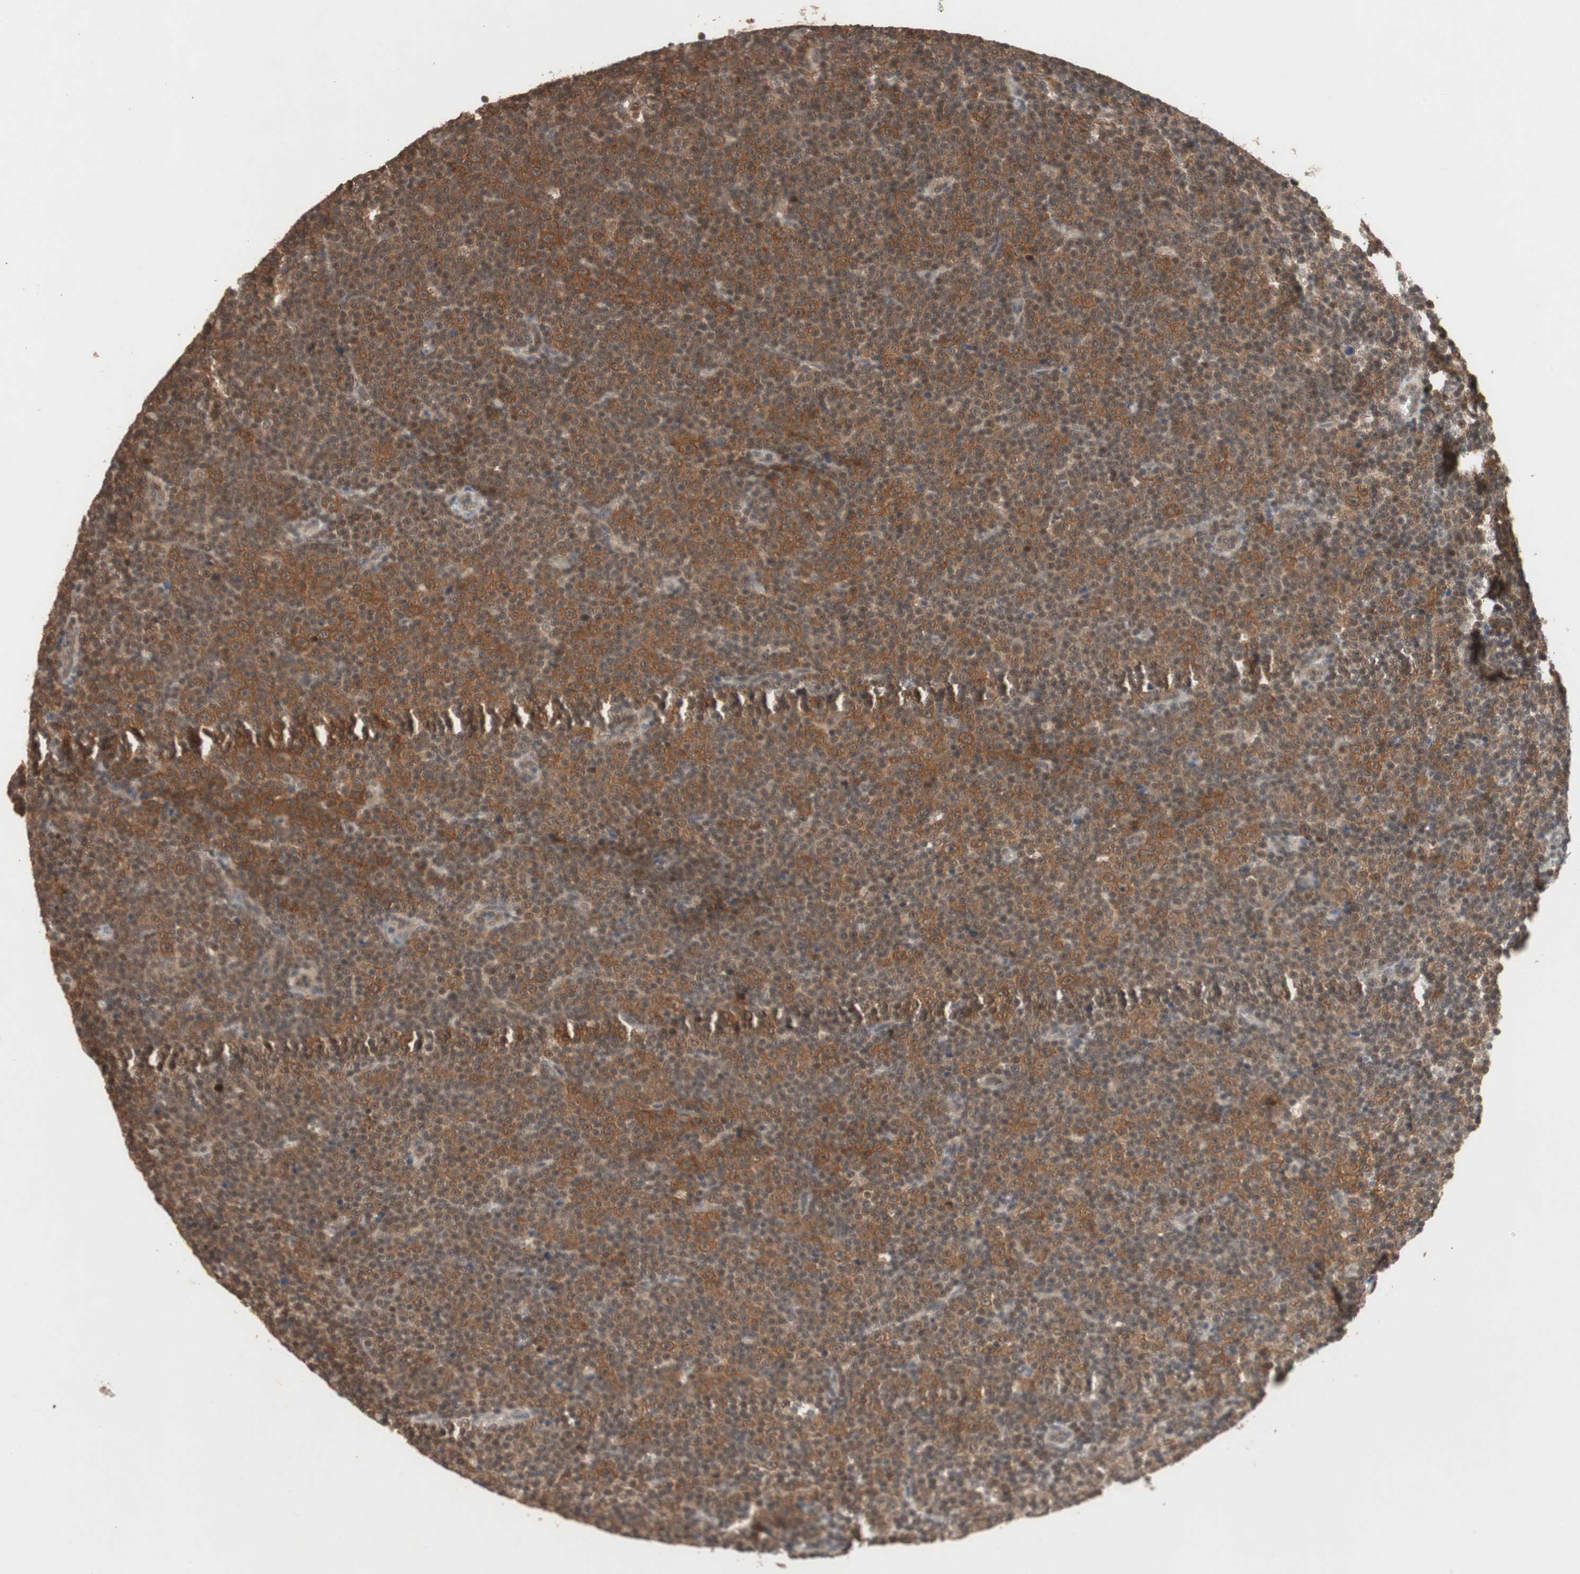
{"staining": {"intensity": "strong", "quantity": ">75%", "location": "cytoplasmic/membranous"}, "tissue": "lymphoma", "cell_type": "Tumor cells", "image_type": "cancer", "snomed": [{"axis": "morphology", "description": "Malignant lymphoma, non-Hodgkin's type, Low grade"}, {"axis": "topography", "description": "Lymph node"}], "caption": "Immunohistochemistry image of neoplastic tissue: human malignant lymphoma, non-Hodgkin's type (low-grade) stained using IHC demonstrates high levels of strong protein expression localized specifically in the cytoplasmic/membranous of tumor cells, appearing as a cytoplasmic/membranous brown color.", "gene": "GART", "patient": {"sex": "female", "age": 67}}